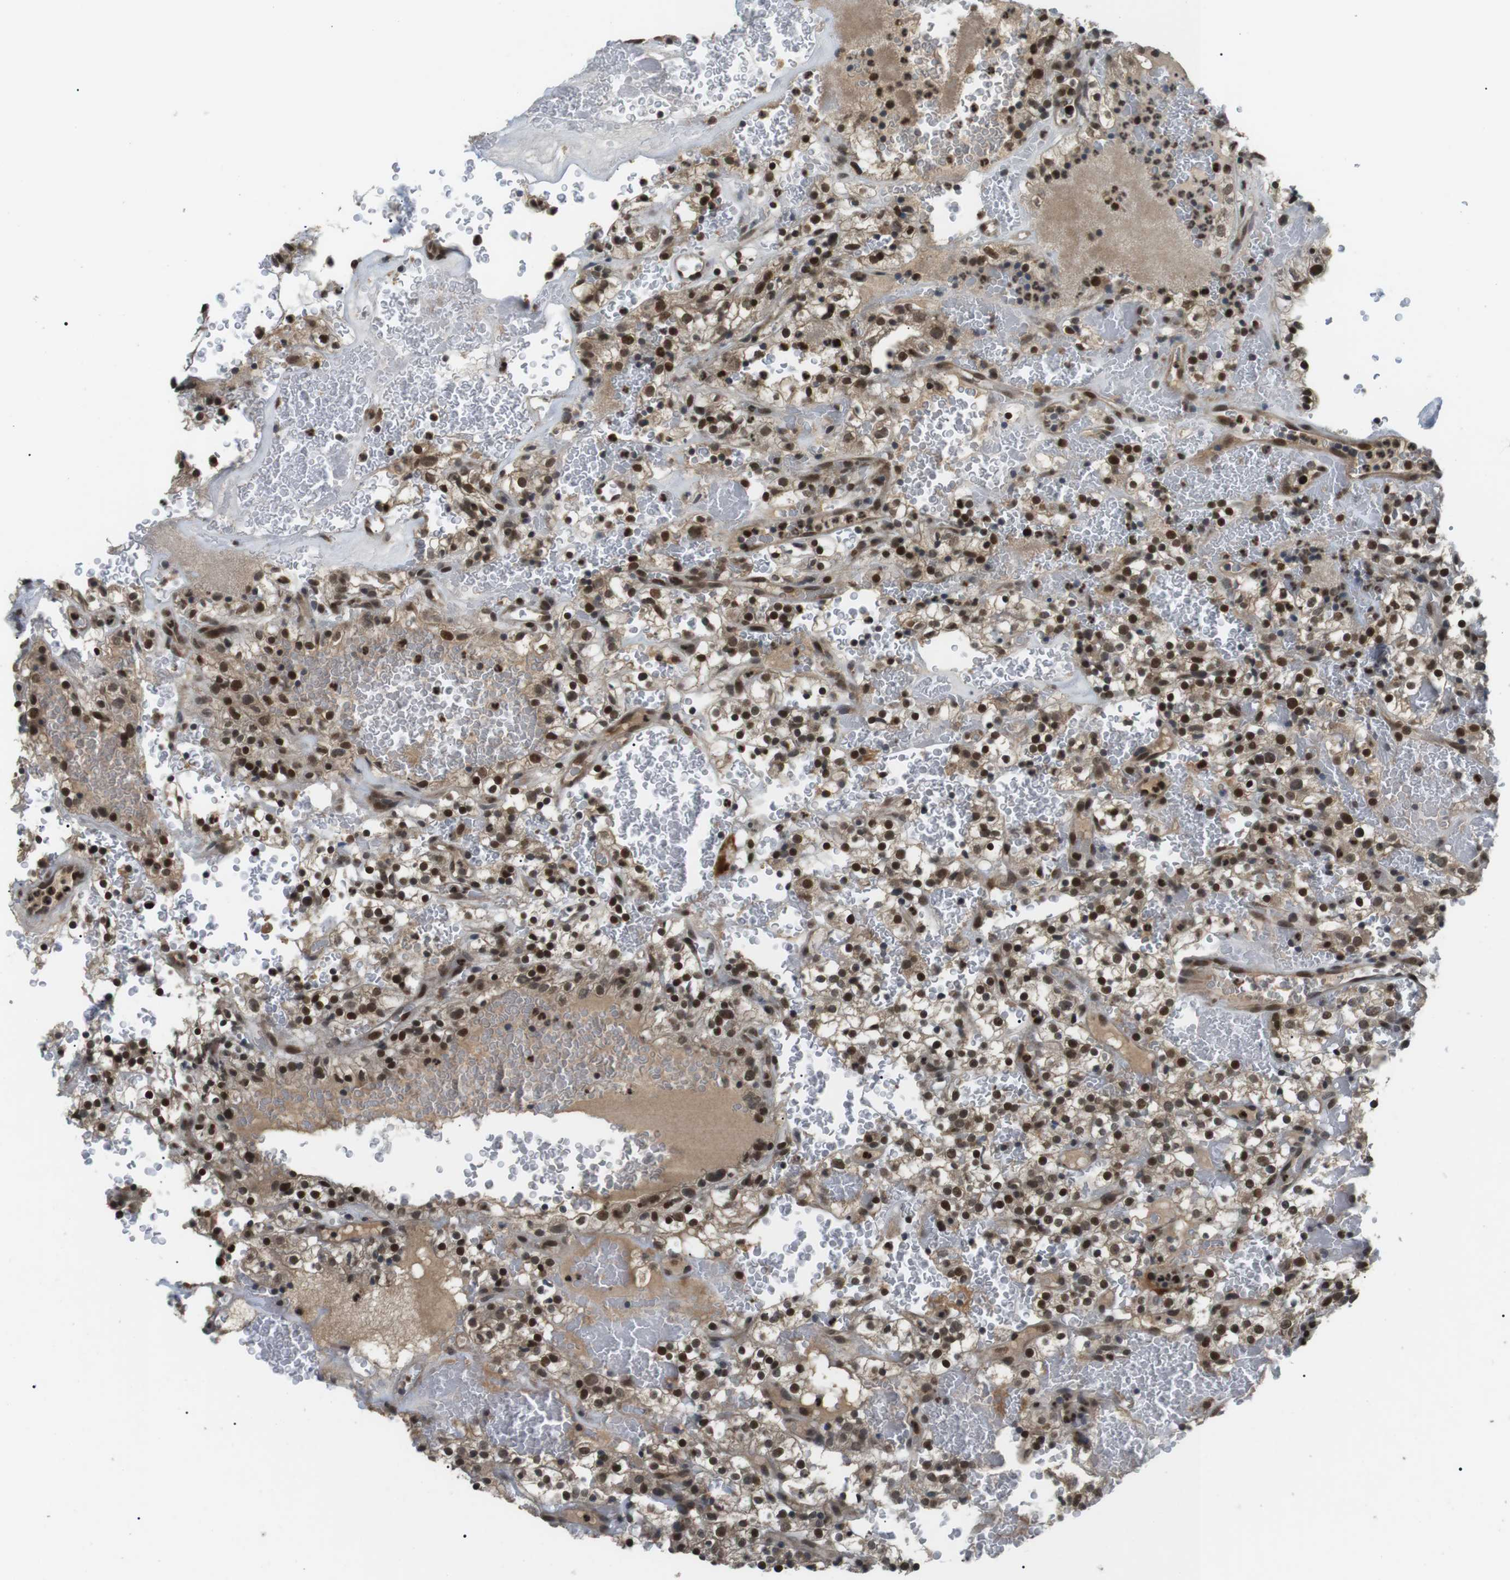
{"staining": {"intensity": "strong", "quantity": ">75%", "location": "nuclear"}, "tissue": "renal cancer", "cell_type": "Tumor cells", "image_type": "cancer", "snomed": [{"axis": "morphology", "description": "Normal tissue, NOS"}, {"axis": "morphology", "description": "Adenocarcinoma, NOS"}, {"axis": "topography", "description": "Kidney"}], "caption": "Protein staining by IHC displays strong nuclear expression in approximately >75% of tumor cells in renal cancer (adenocarcinoma). Ihc stains the protein in brown and the nuclei are stained blue.", "gene": "ORAI3", "patient": {"sex": "female", "age": 72}}